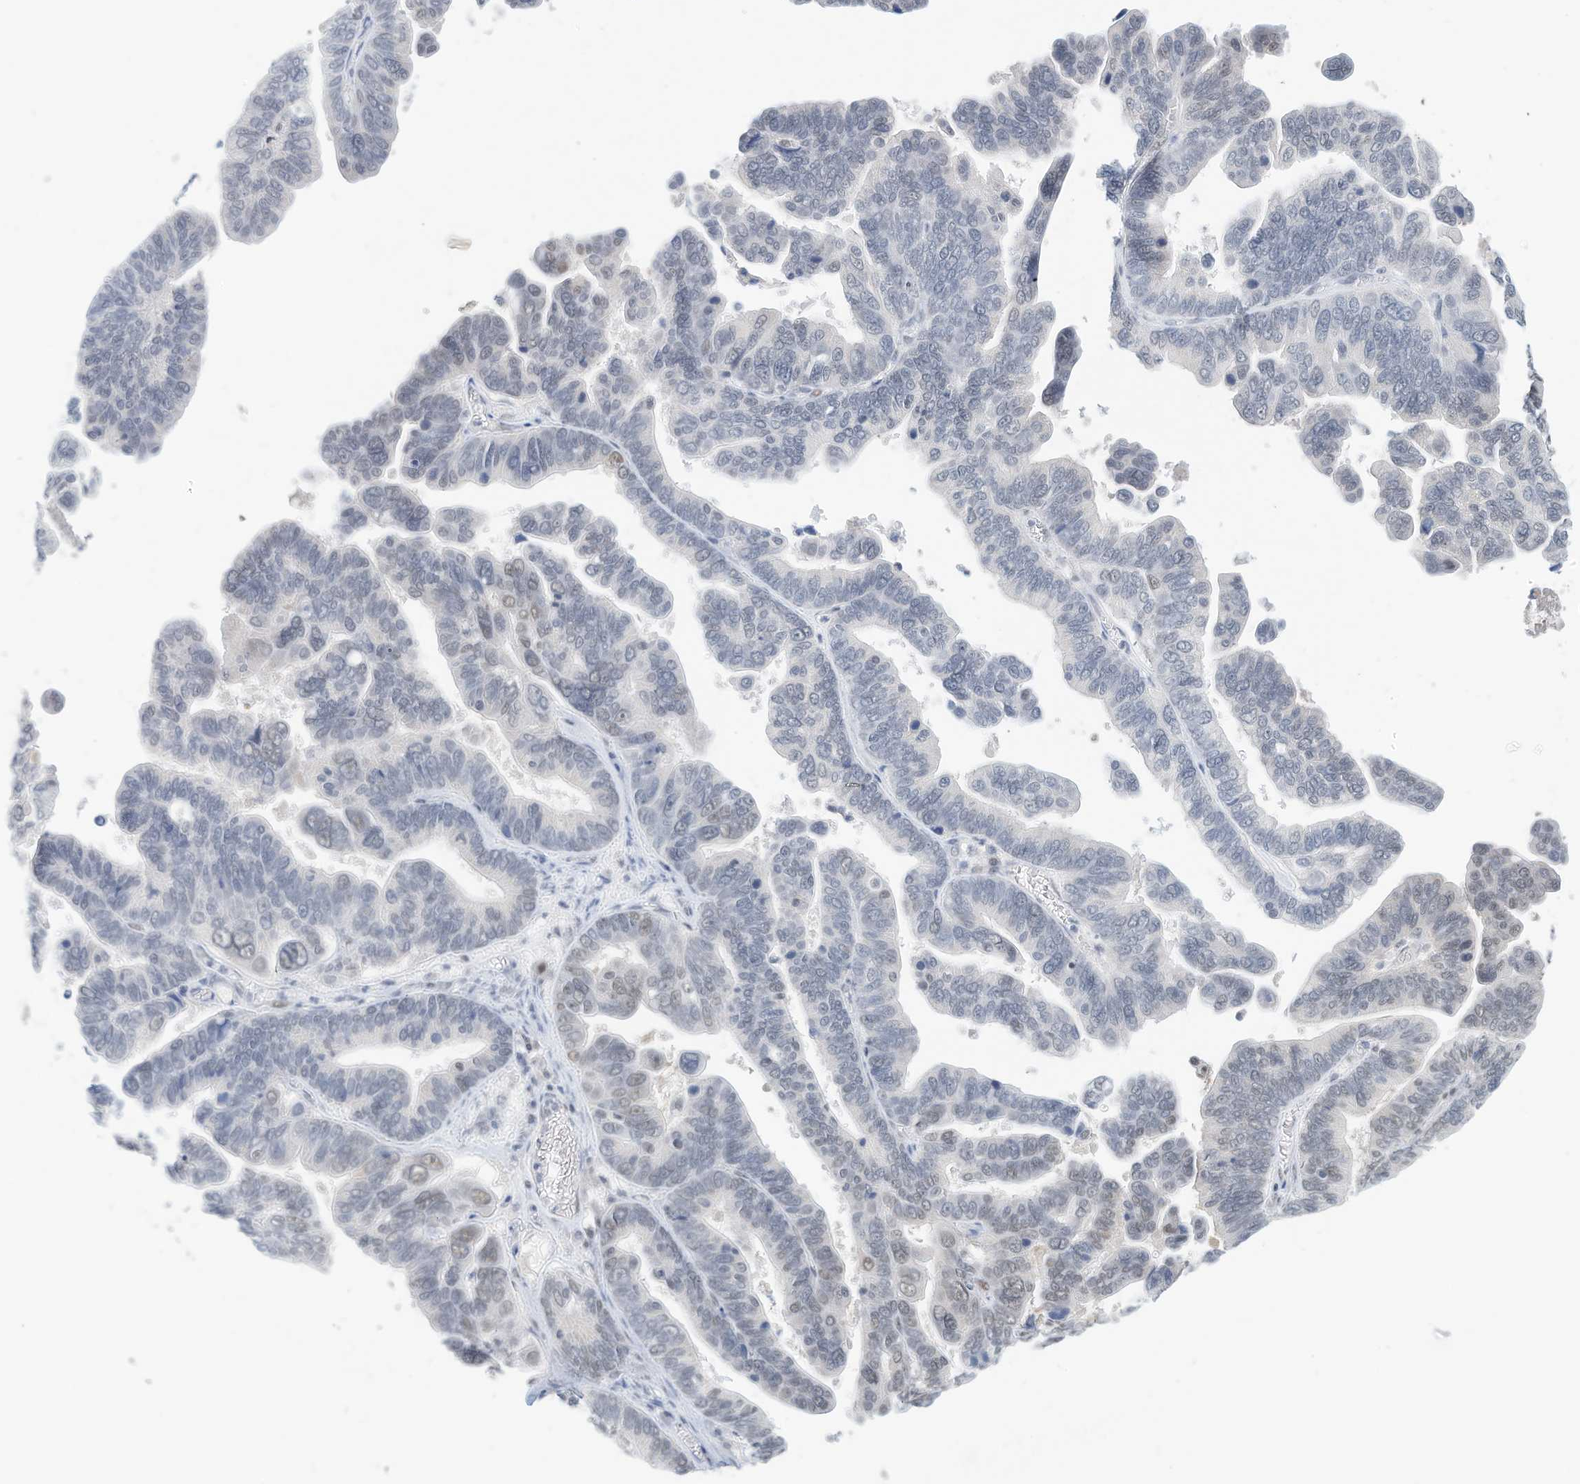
{"staining": {"intensity": "moderate", "quantity": "25%-75%", "location": "nuclear"}, "tissue": "ovarian cancer", "cell_type": "Tumor cells", "image_type": "cancer", "snomed": [{"axis": "morphology", "description": "Cystadenocarcinoma, serous, NOS"}, {"axis": "topography", "description": "Ovary"}], "caption": "Immunohistochemistry (IHC) of human ovarian cancer exhibits medium levels of moderate nuclear positivity in approximately 25%-75% of tumor cells.", "gene": "OGT", "patient": {"sex": "female", "age": 56}}